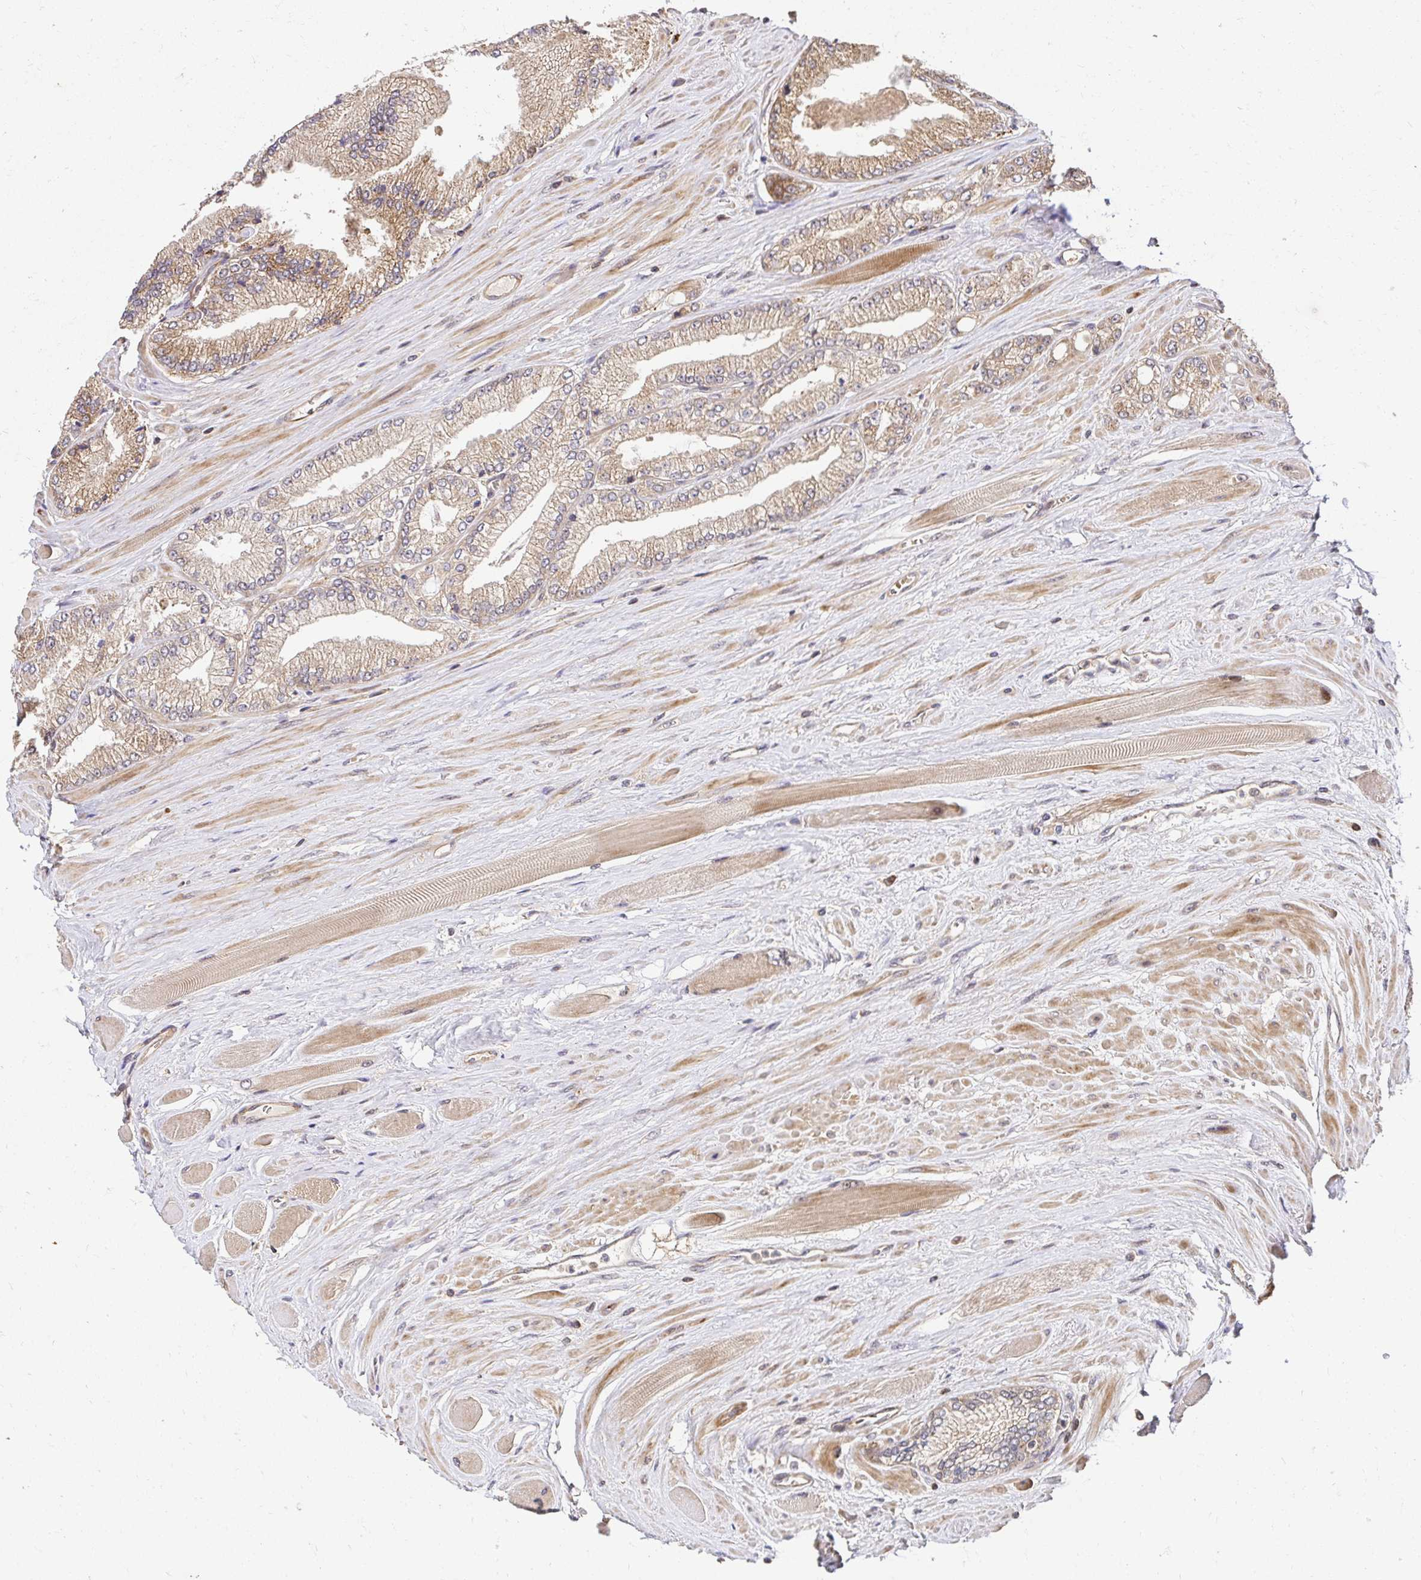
{"staining": {"intensity": "weak", "quantity": ">75%", "location": "cytoplasmic/membranous"}, "tissue": "prostate cancer", "cell_type": "Tumor cells", "image_type": "cancer", "snomed": [{"axis": "morphology", "description": "Adenocarcinoma, Low grade"}, {"axis": "topography", "description": "Prostate"}], "caption": "Immunohistochemical staining of human adenocarcinoma (low-grade) (prostate) reveals low levels of weak cytoplasmic/membranous staining in approximately >75% of tumor cells.", "gene": "PSMA4", "patient": {"sex": "male", "age": 67}}